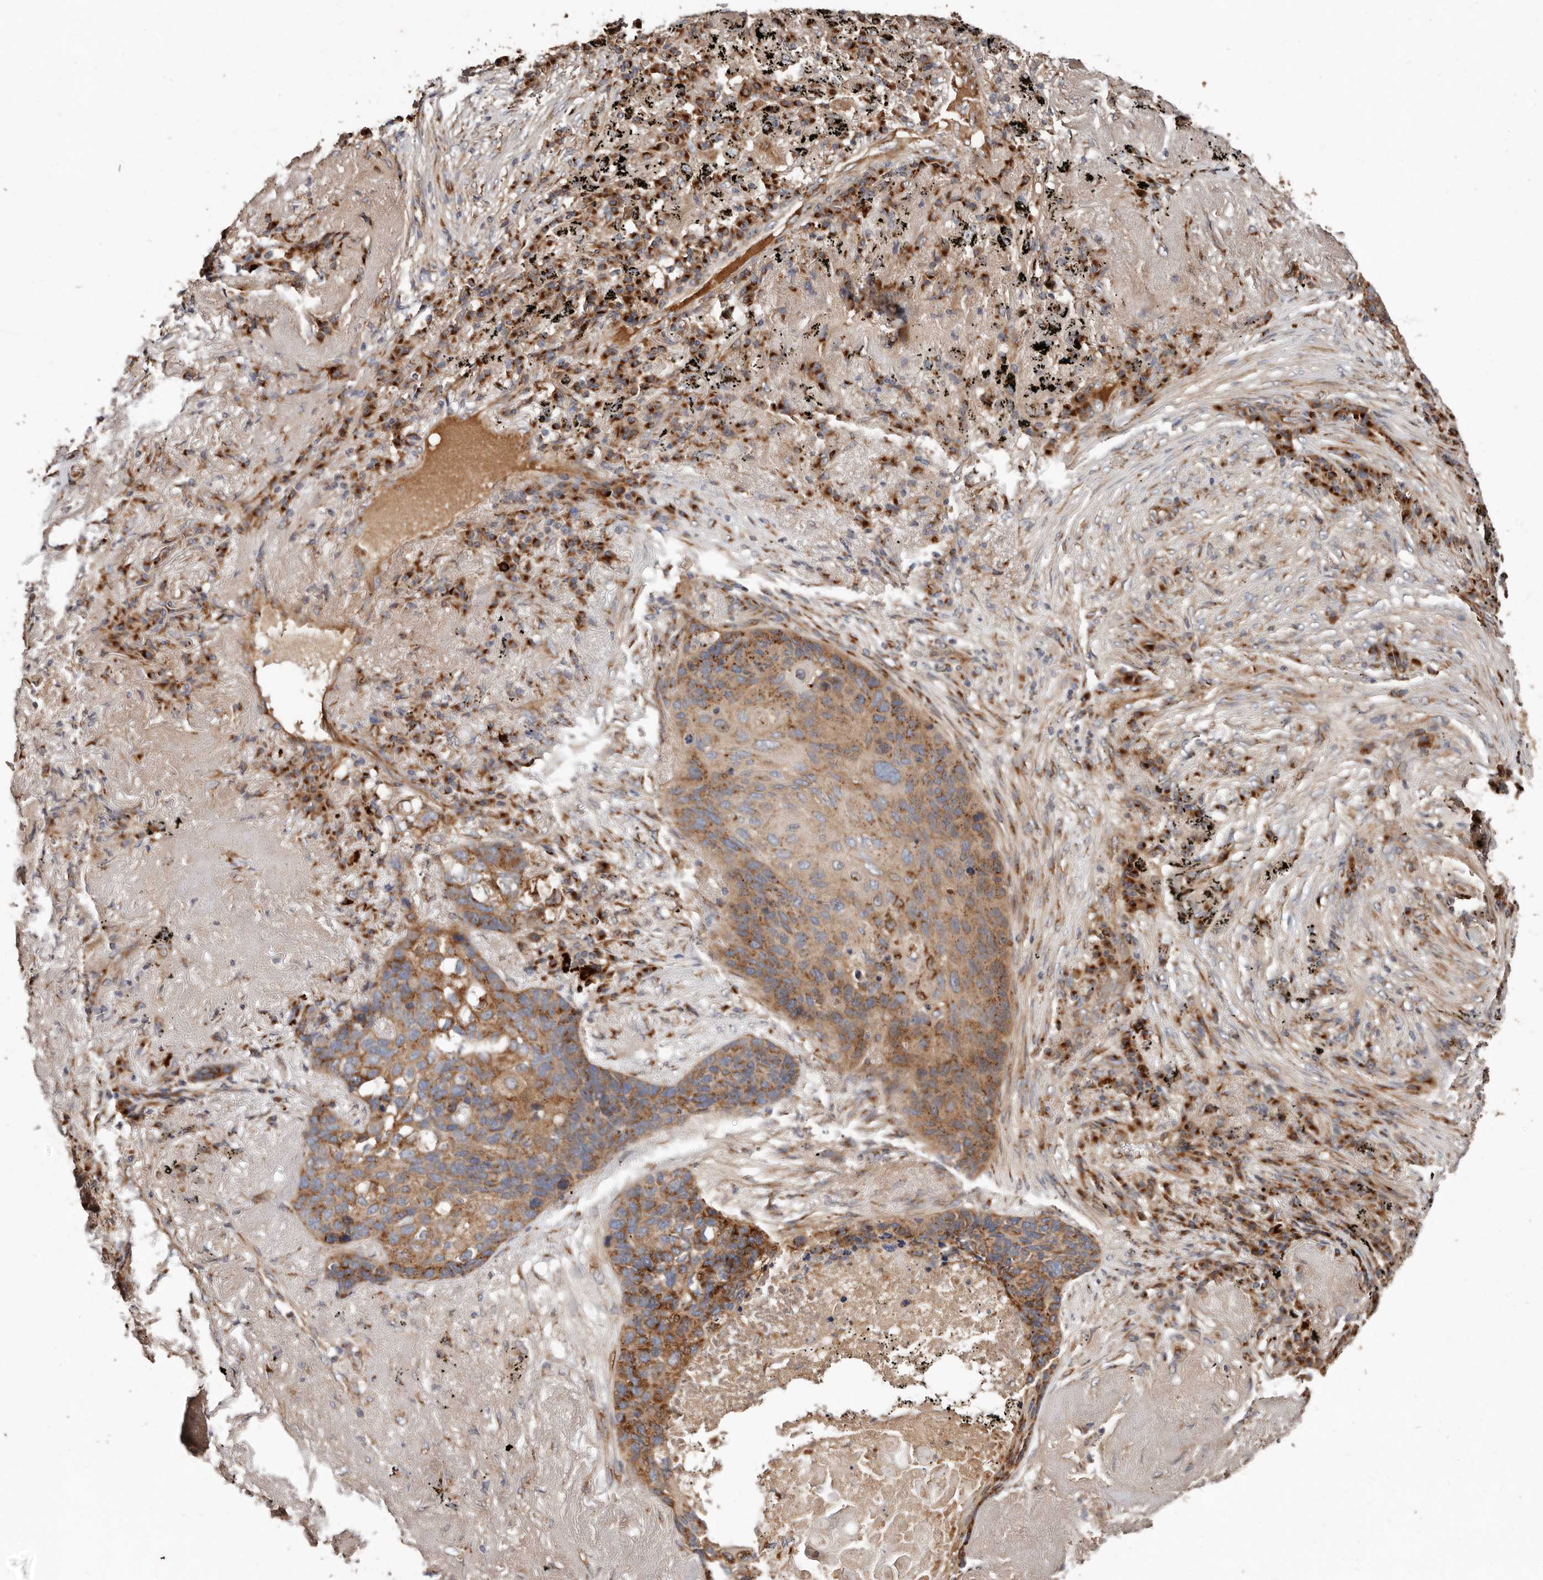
{"staining": {"intensity": "moderate", "quantity": ">75%", "location": "cytoplasmic/membranous"}, "tissue": "lung cancer", "cell_type": "Tumor cells", "image_type": "cancer", "snomed": [{"axis": "morphology", "description": "Squamous cell carcinoma, NOS"}, {"axis": "topography", "description": "Lung"}], "caption": "Human lung squamous cell carcinoma stained with a protein marker shows moderate staining in tumor cells.", "gene": "COG1", "patient": {"sex": "female", "age": 63}}